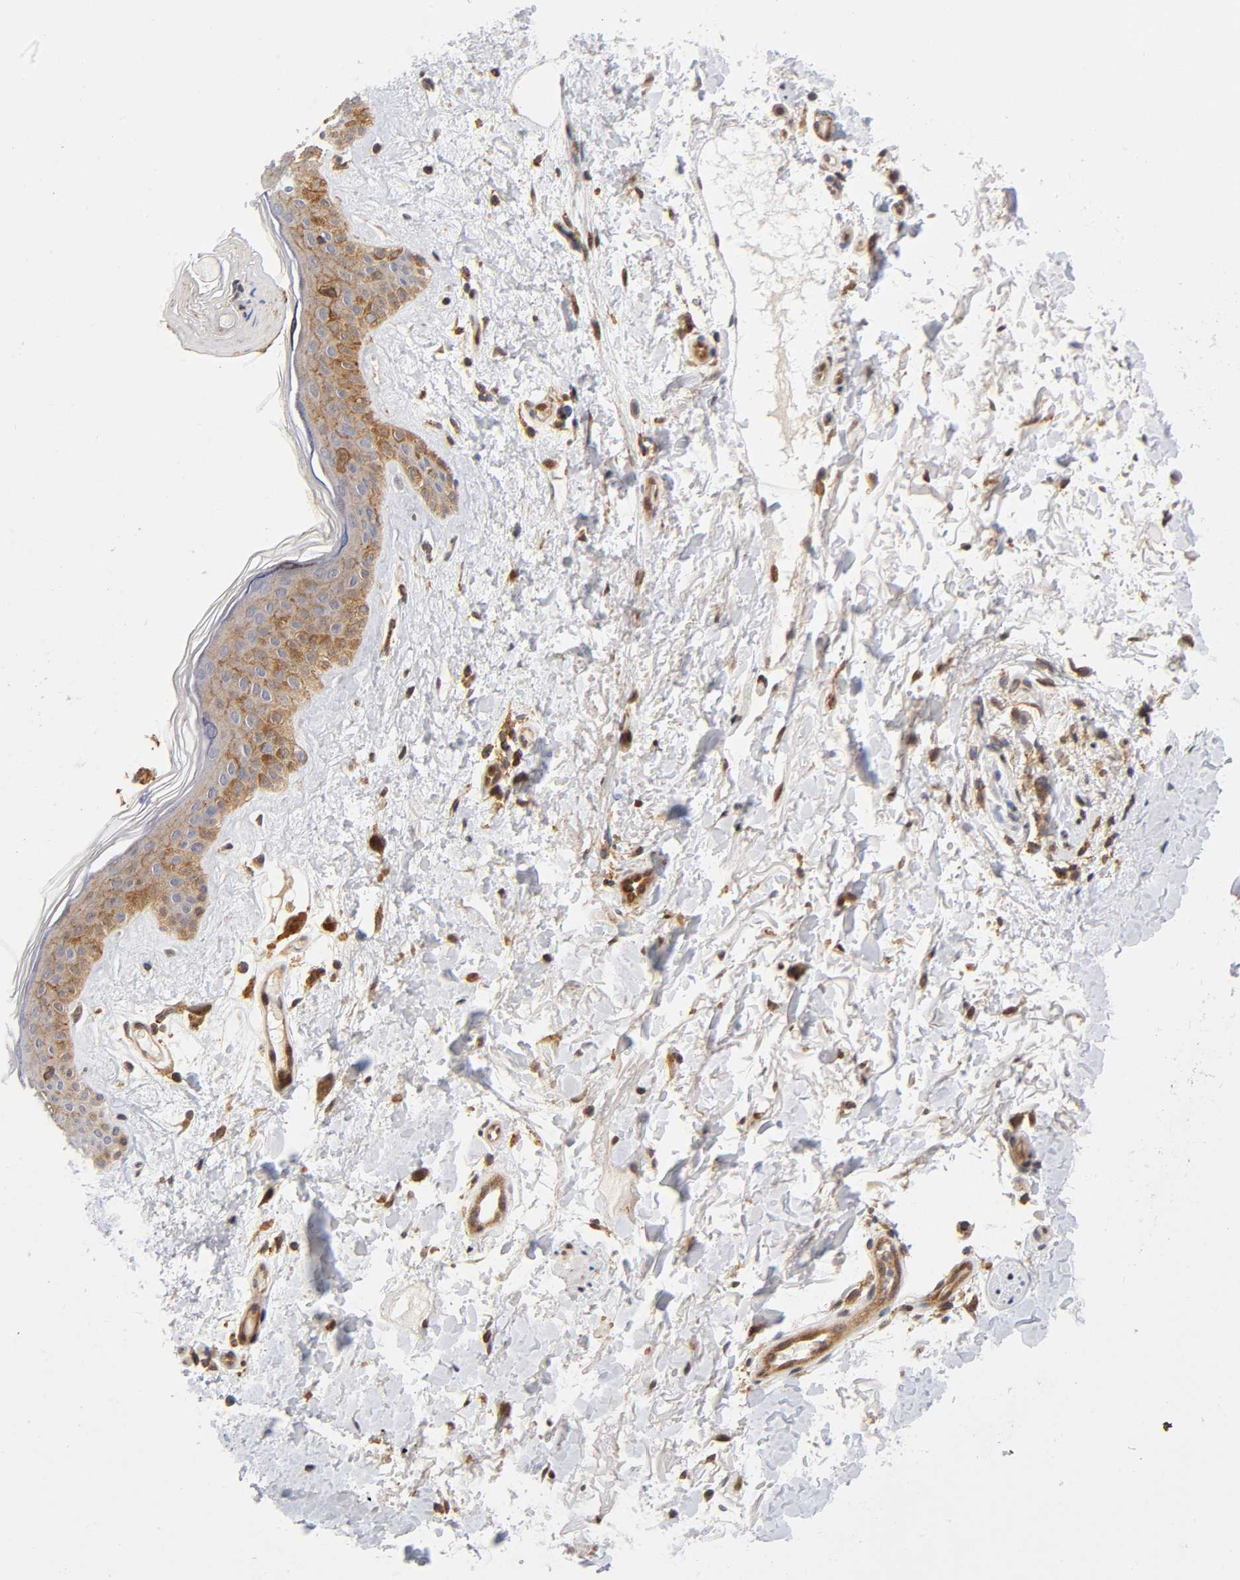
{"staining": {"intensity": "weak", "quantity": "<25%", "location": "cytoplasmic/membranous"}, "tissue": "skin cancer", "cell_type": "Tumor cells", "image_type": "cancer", "snomed": [{"axis": "morphology", "description": "Basal cell carcinoma"}, {"axis": "topography", "description": "Skin"}], "caption": "The IHC photomicrograph has no significant positivity in tumor cells of skin basal cell carcinoma tissue.", "gene": "ANXA7", "patient": {"sex": "female", "age": 79}}